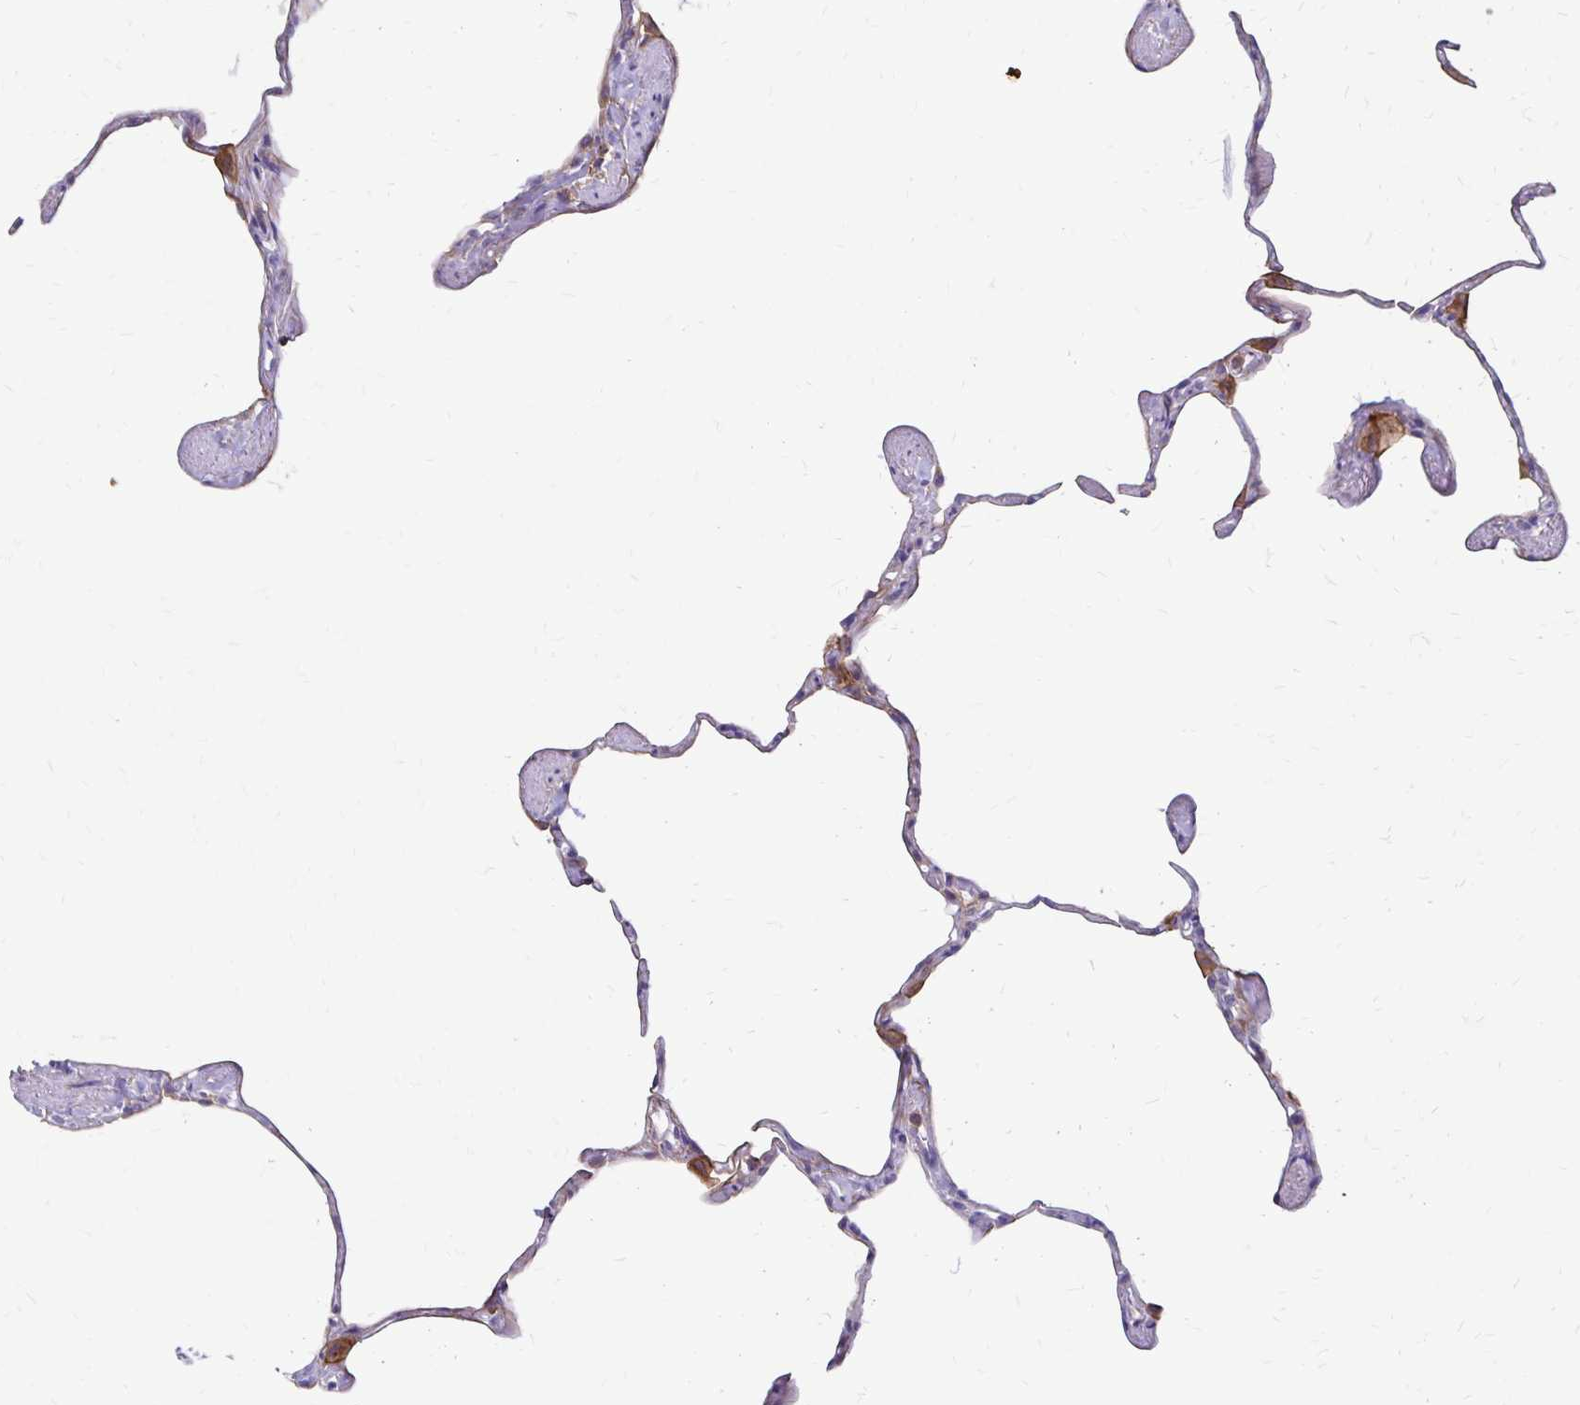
{"staining": {"intensity": "strong", "quantity": "<25%", "location": "cytoplasmic/membranous"}, "tissue": "lung", "cell_type": "Alveolar cells", "image_type": "normal", "snomed": [{"axis": "morphology", "description": "Normal tissue, NOS"}, {"axis": "topography", "description": "Lung"}], "caption": "Alveolar cells display medium levels of strong cytoplasmic/membranous expression in about <25% of cells in unremarkable lung. (DAB (3,3'-diaminobenzidine) IHC, brown staining for protein, blue staining for nuclei).", "gene": "TNS3", "patient": {"sex": "male", "age": 65}}